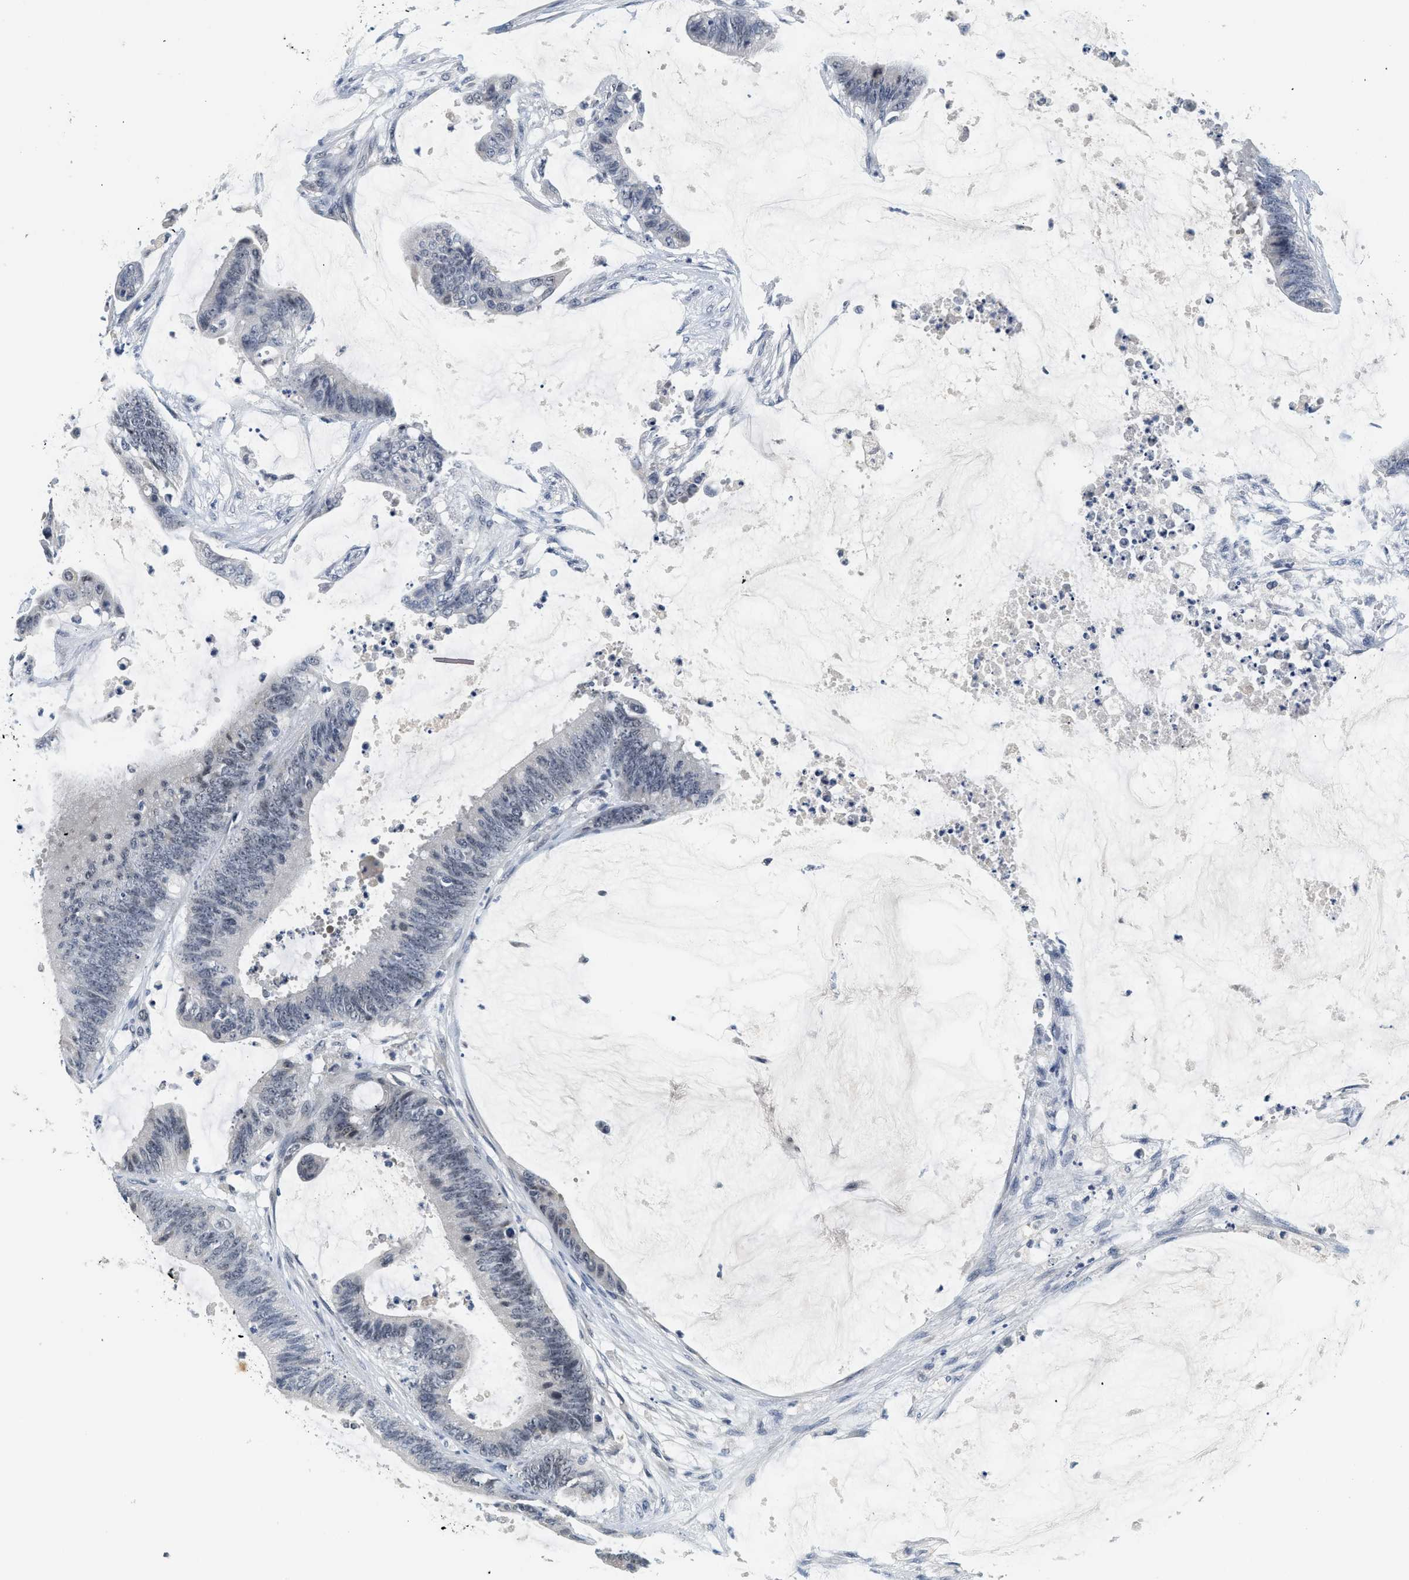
{"staining": {"intensity": "weak", "quantity": "<25%", "location": "nuclear"}, "tissue": "colorectal cancer", "cell_type": "Tumor cells", "image_type": "cancer", "snomed": [{"axis": "morphology", "description": "Adenocarcinoma, NOS"}, {"axis": "topography", "description": "Rectum"}], "caption": "IHC histopathology image of neoplastic tissue: colorectal adenocarcinoma stained with DAB (3,3'-diaminobenzidine) shows no significant protein positivity in tumor cells.", "gene": "MZF1", "patient": {"sex": "female", "age": 66}}